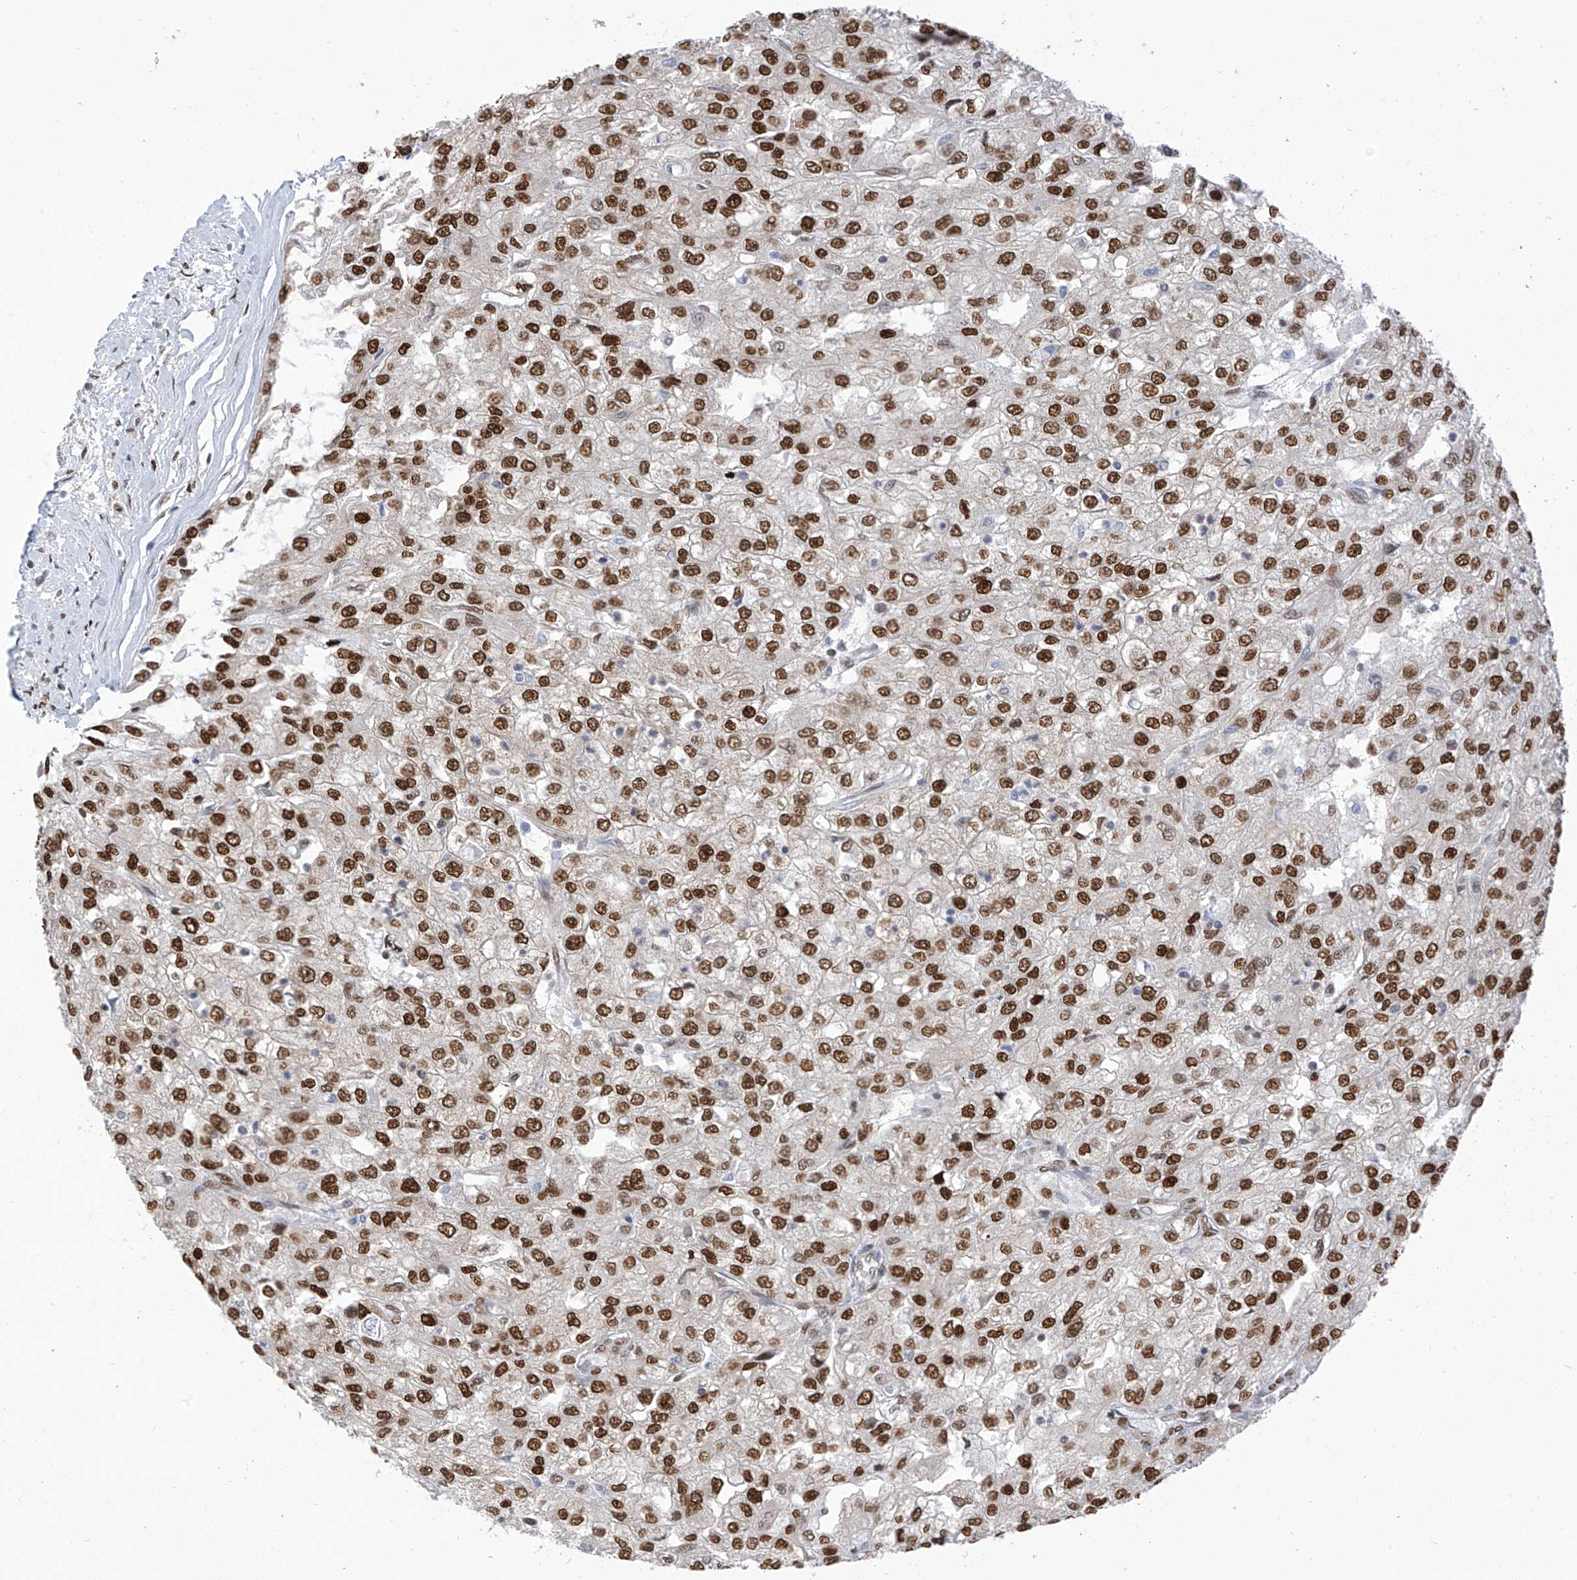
{"staining": {"intensity": "strong", "quantity": ">75%", "location": "nuclear"}, "tissue": "renal cancer", "cell_type": "Tumor cells", "image_type": "cancer", "snomed": [{"axis": "morphology", "description": "Adenocarcinoma, NOS"}, {"axis": "topography", "description": "Kidney"}], "caption": "Protein analysis of renal cancer tissue displays strong nuclear positivity in approximately >75% of tumor cells. (DAB (3,3'-diaminobenzidine) = brown stain, brightfield microscopy at high magnification).", "gene": "KHSRP", "patient": {"sex": "female", "age": 54}}